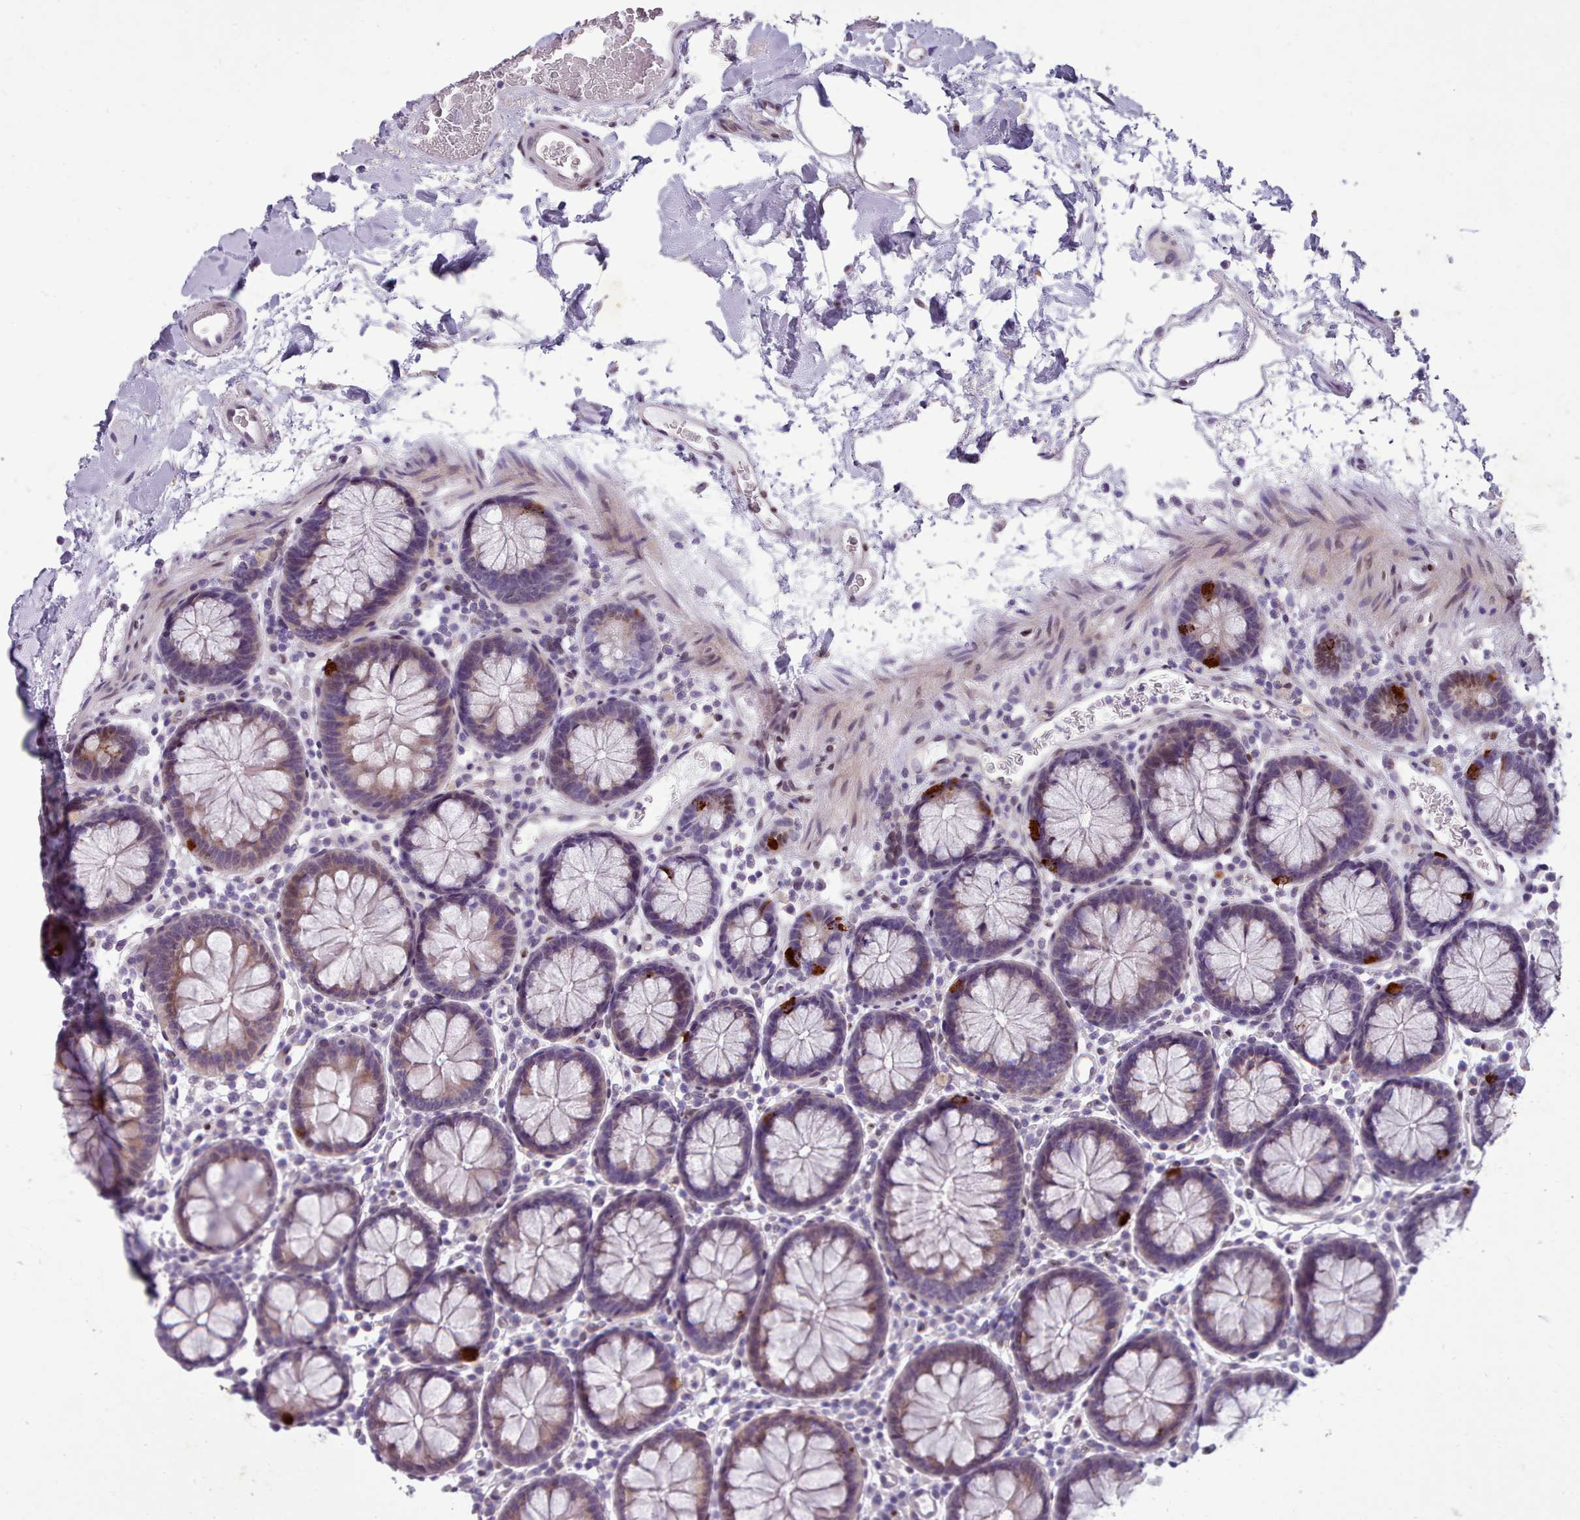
{"staining": {"intensity": "moderate", "quantity": "<25%", "location": "nuclear"}, "tissue": "colon", "cell_type": "Endothelial cells", "image_type": "normal", "snomed": [{"axis": "morphology", "description": "Normal tissue, NOS"}, {"axis": "topography", "description": "Colon"}], "caption": "Immunohistochemical staining of benign human colon demonstrates low levels of moderate nuclear positivity in approximately <25% of endothelial cells.", "gene": "KCNT2", "patient": {"sex": "male", "age": 75}}